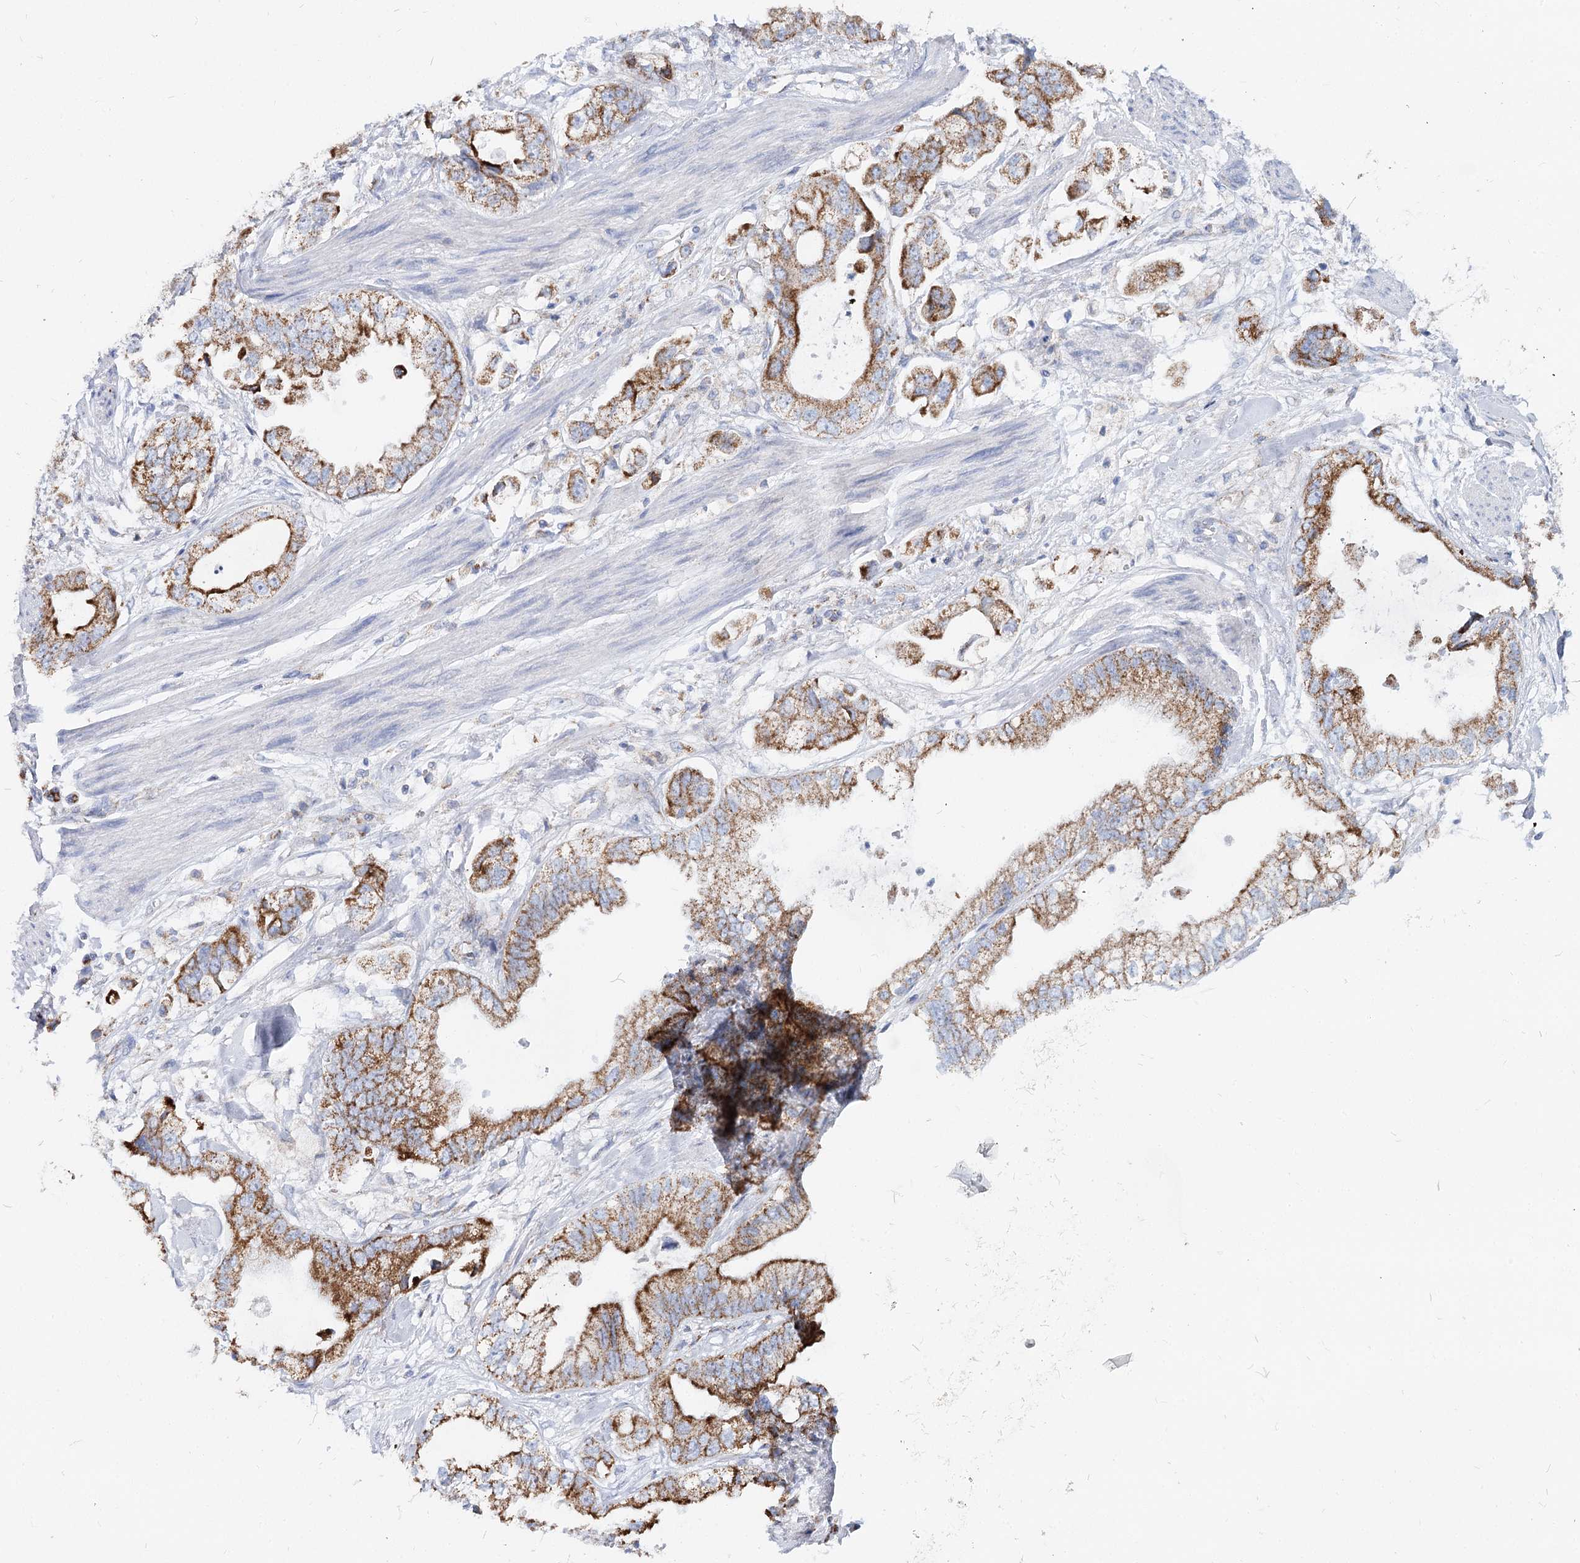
{"staining": {"intensity": "moderate", "quantity": ">75%", "location": "cytoplasmic/membranous"}, "tissue": "stomach cancer", "cell_type": "Tumor cells", "image_type": "cancer", "snomed": [{"axis": "morphology", "description": "Adenocarcinoma, NOS"}, {"axis": "topography", "description": "Stomach"}], "caption": "Protein staining displays moderate cytoplasmic/membranous staining in about >75% of tumor cells in adenocarcinoma (stomach).", "gene": "MCCC2", "patient": {"sex": "male", "age": 62}}